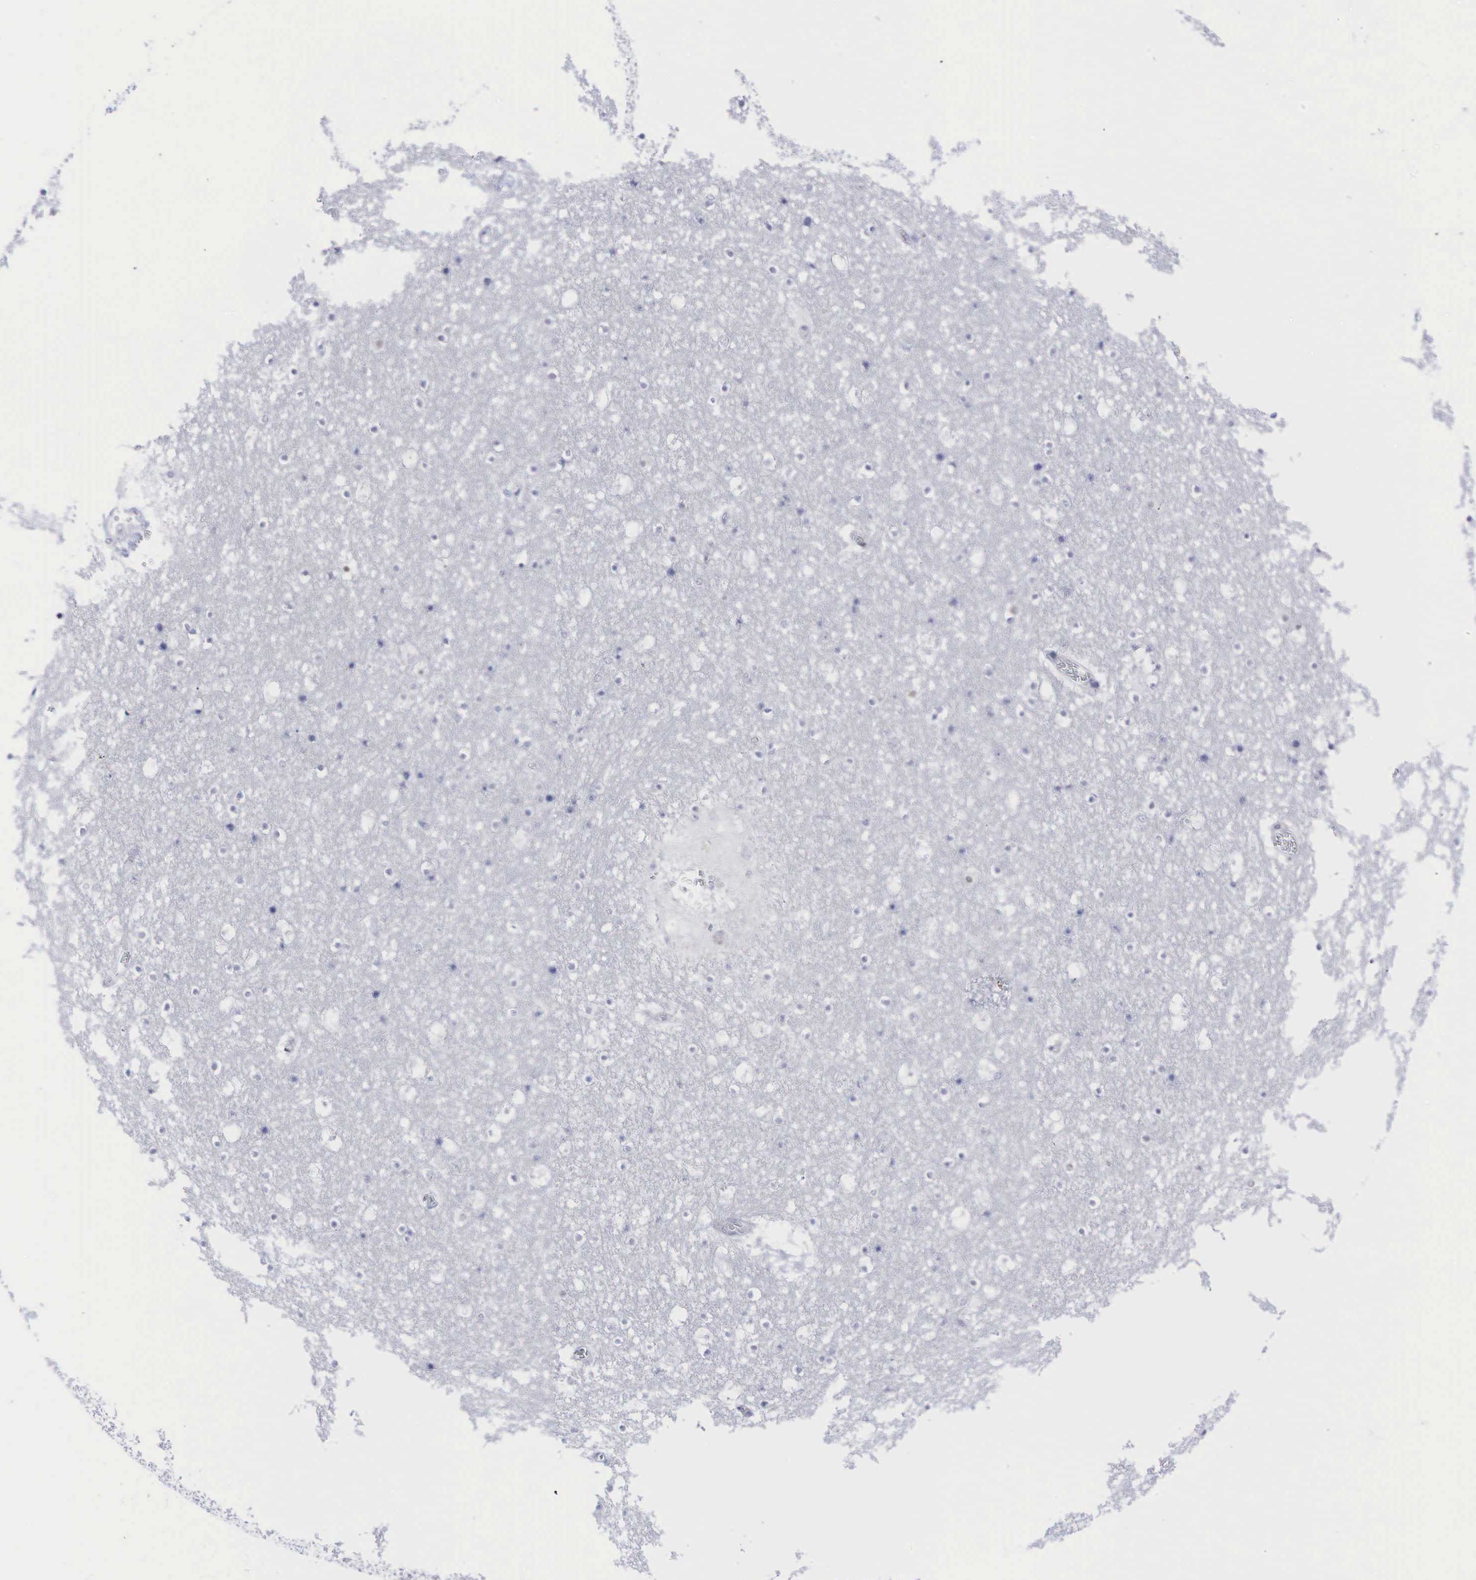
{"staining": {"intensity": "negative", "quantity": "none", "location": "none"}, "tissue": "caudate", "cell_type": "Glial cells", "image_type": "normal", "snomed": [{"axis": "morphology", "description": "Normal tissue, NOS"}, {"axis": "topography", "description": "Lateral ventricle wall"}], "caption": "This is an immunohistochemistry micrograph of benign caudate. There is no positivity in glial cells.", "gene": "AR", "patient": {"sex": "male", "age": 45}}